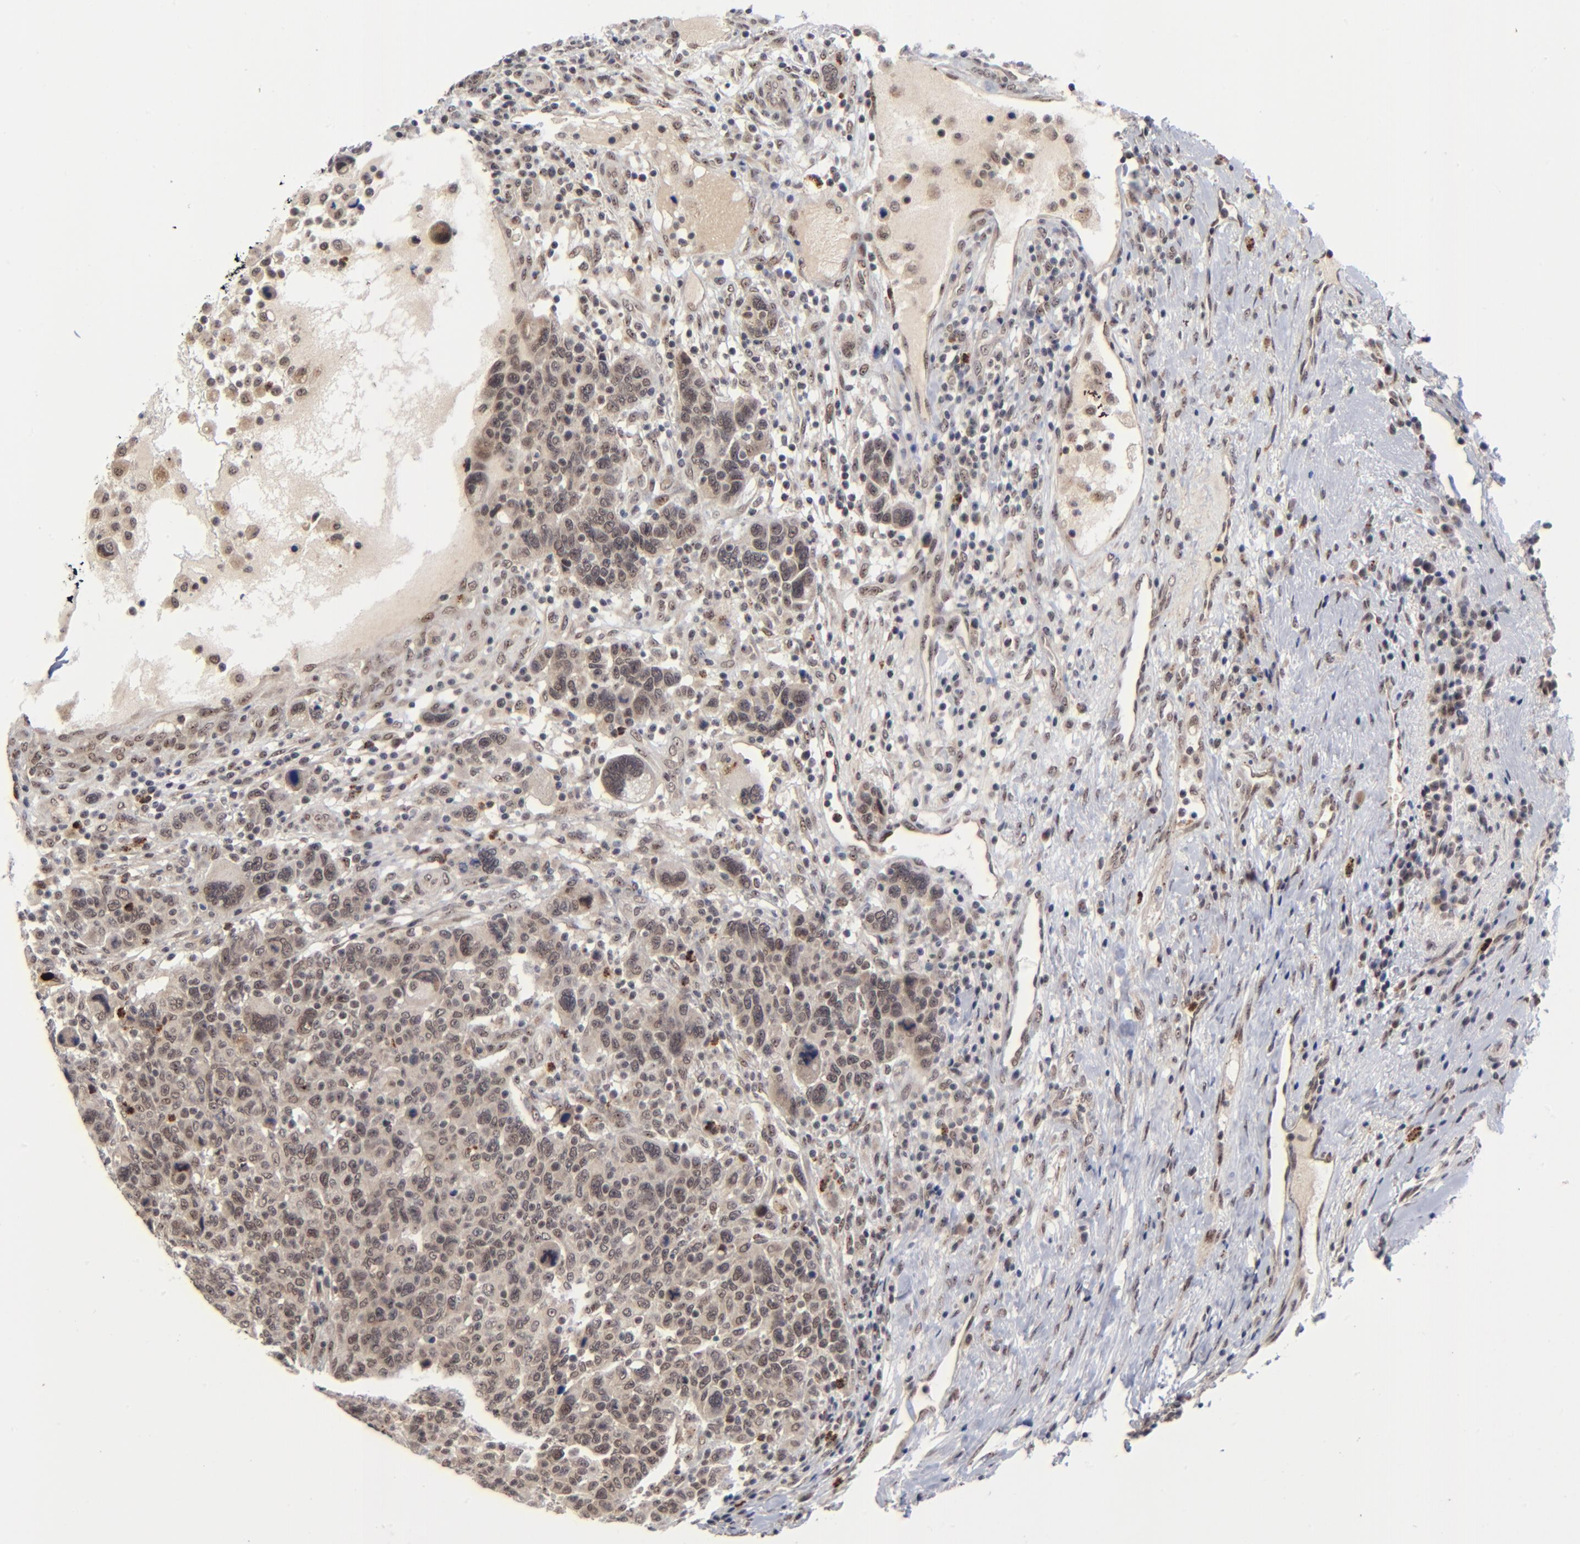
{"staining": {"intensity": "weak", "quantity": ">75%", "location": "cytoplasmic/membranous,nuclear"}, "tissue": "breast cancer", "cell_type": "Tumor cells", "image_type": "cancer", "snomed": [{"axis": "morphology", "description": "Duct carcinoma"}, {"axis": "topography", "description": "Breast"}], "caption": "This photomicrograph exhibits immunohistochemistry (IHC) staining of breast cancer (invasive ductal carcinoma), with low weak cytoplasmic/membranous and nuclear staining in approximately >75% of tumor cells.", "gene": "ZNF419", "patient": {"sex": "female", "age": 37}}